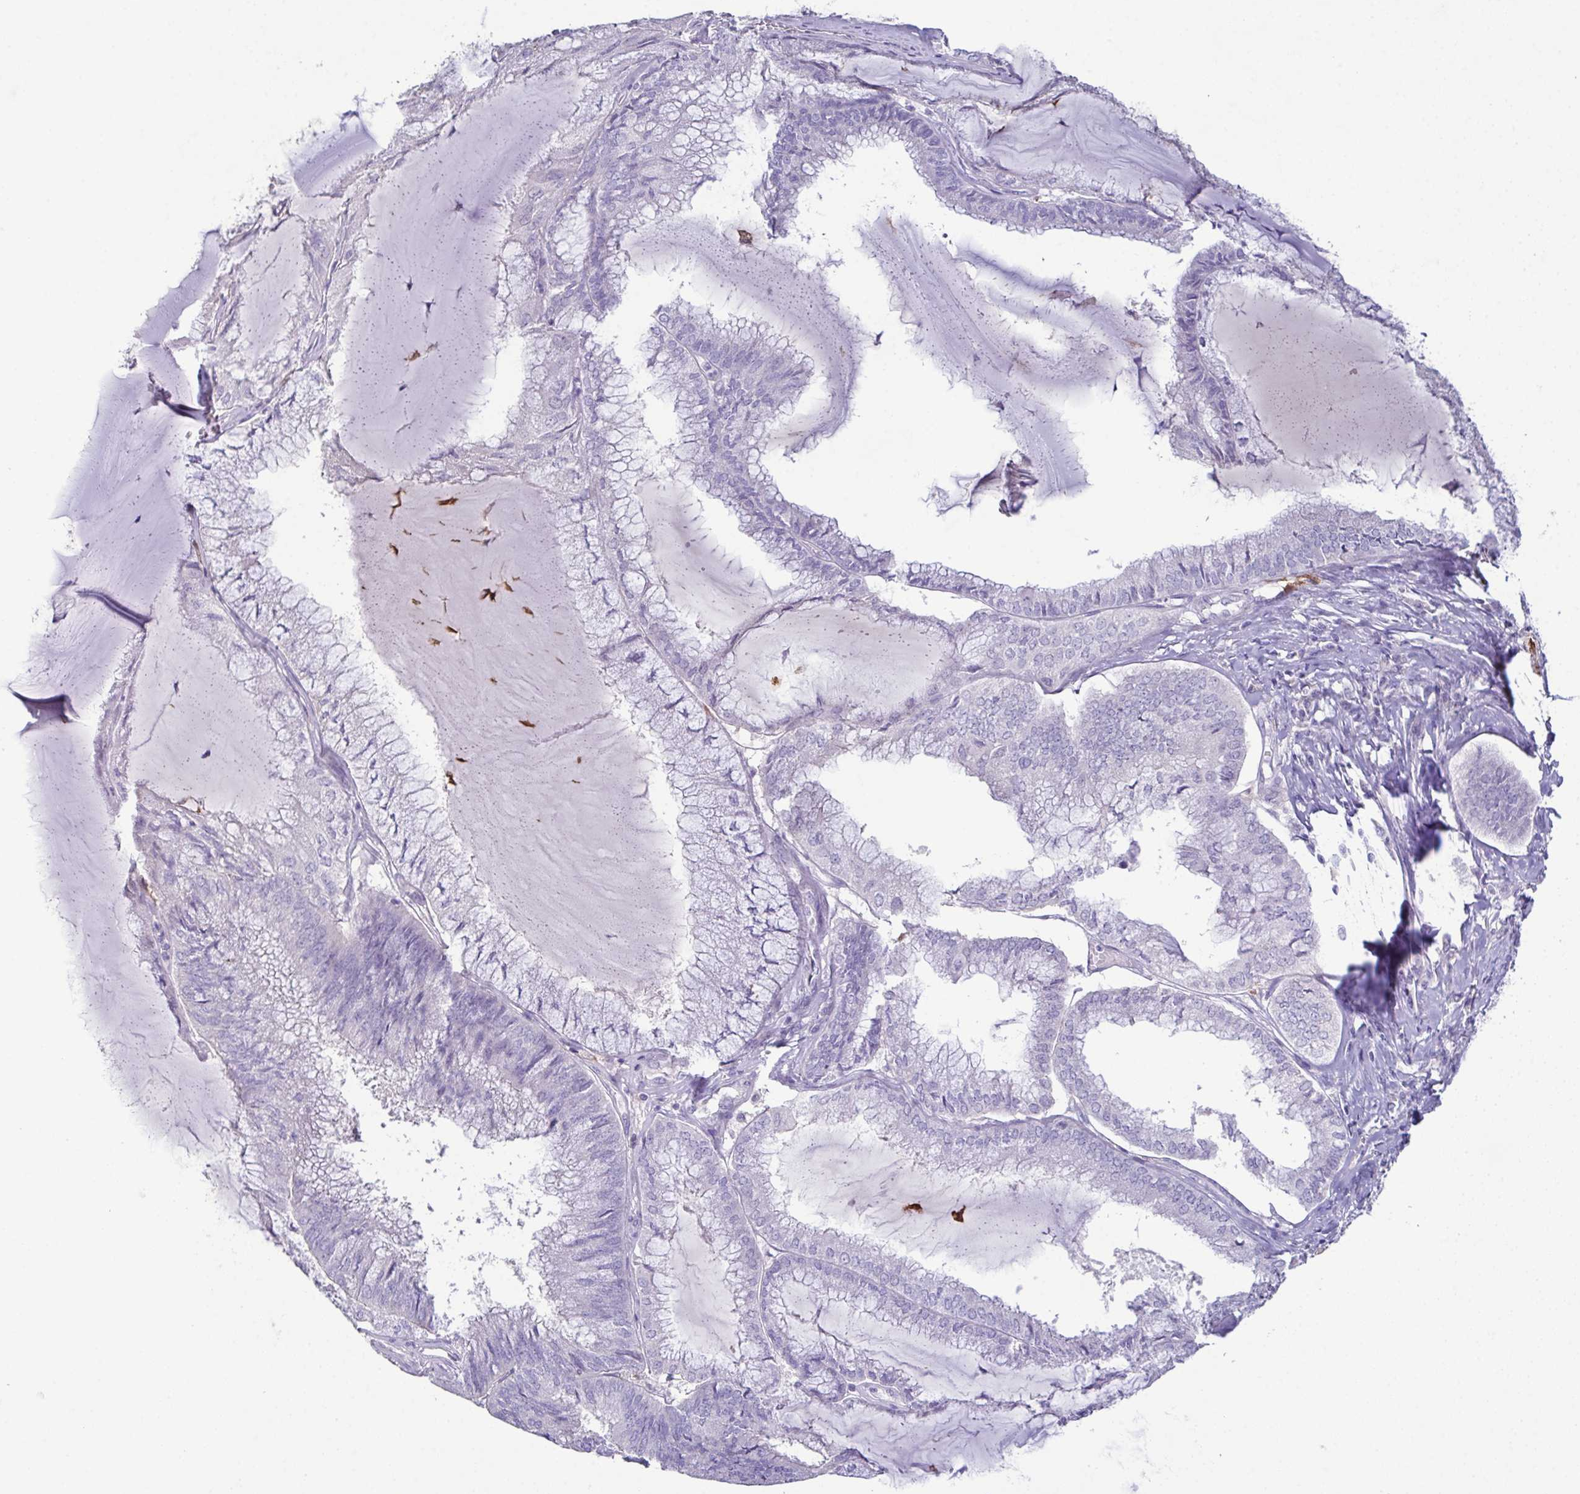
{"staining": {"intensity": "negative", "quantity": "none", "location": "none"}, "tissue": "endometrial cancer", "cell_type": "Tumor cells", "image_type": "cancer", "snomed": [{"axis": "morphology", "description": "Carcinoma, NOS"}, {"axis": "topography", "description": "Endometrium"}], "caption": "This histopathology image is of endometrial cancer (carcinoma) stained with immunohistochemistry (IHC) to label a protein in brown with the nuclei are counter-stained blue. There is no positivity in tumor cells.", "gene": "MARCO", "patient": {"sex": "female", "age": 62}}